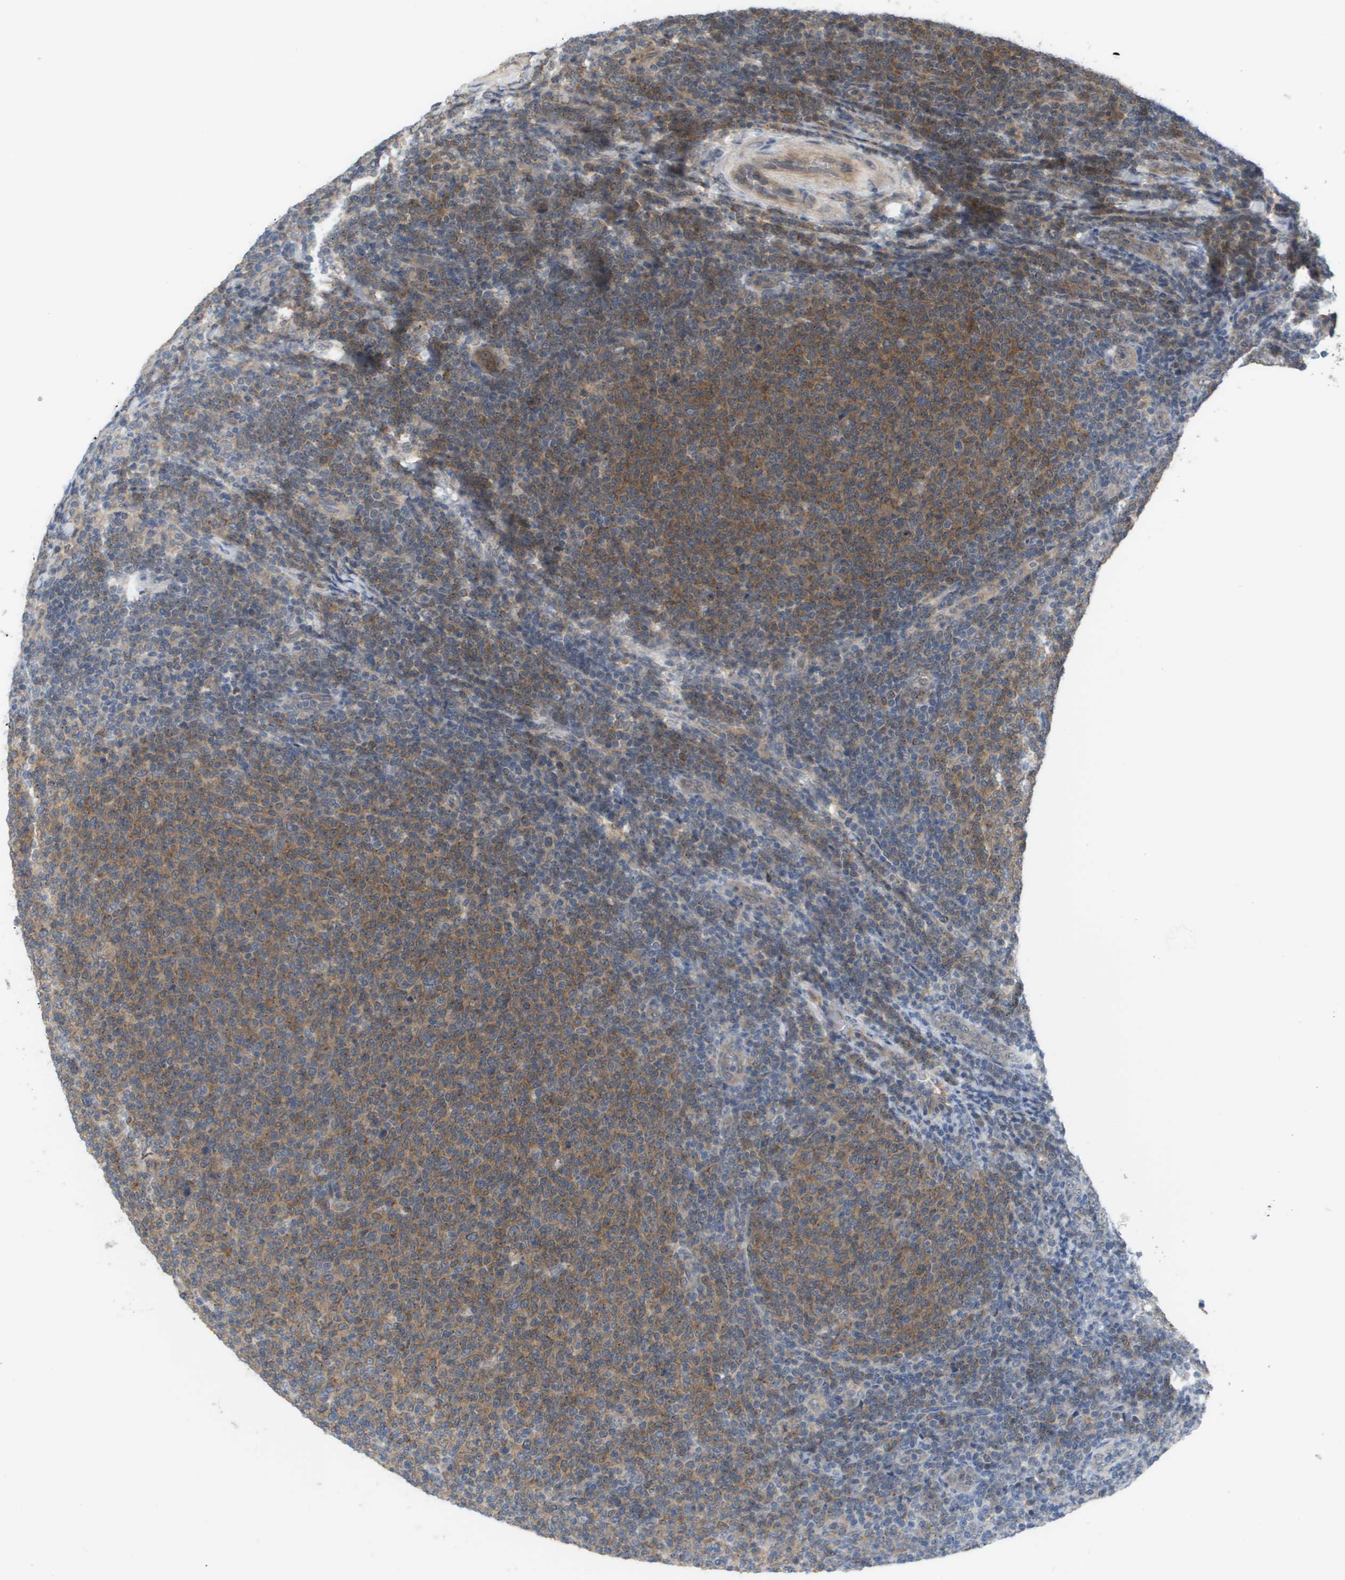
{"staining": {"intensity": "moderate", "quantity": ">75%", "location": "cytoplasmic/membranous"}, "tissue": "lymphoma", "cell_type": "Tumor cells", "image_type": "cancer", "snomed": [{"axis": "morphology", "description": "Malignant lymphoma, non-Hodgkin's type, Low grade"}, {"axis": "topography", "description": "Lymph node"}], "caption": "The micrograph displays staining of lymphoma, revealing moderate cytoplasmic/membranous protein expression (brown color) within tumor cells.", "gene": "CTPS2", "patient": {"sex": "male", "age": 66}}